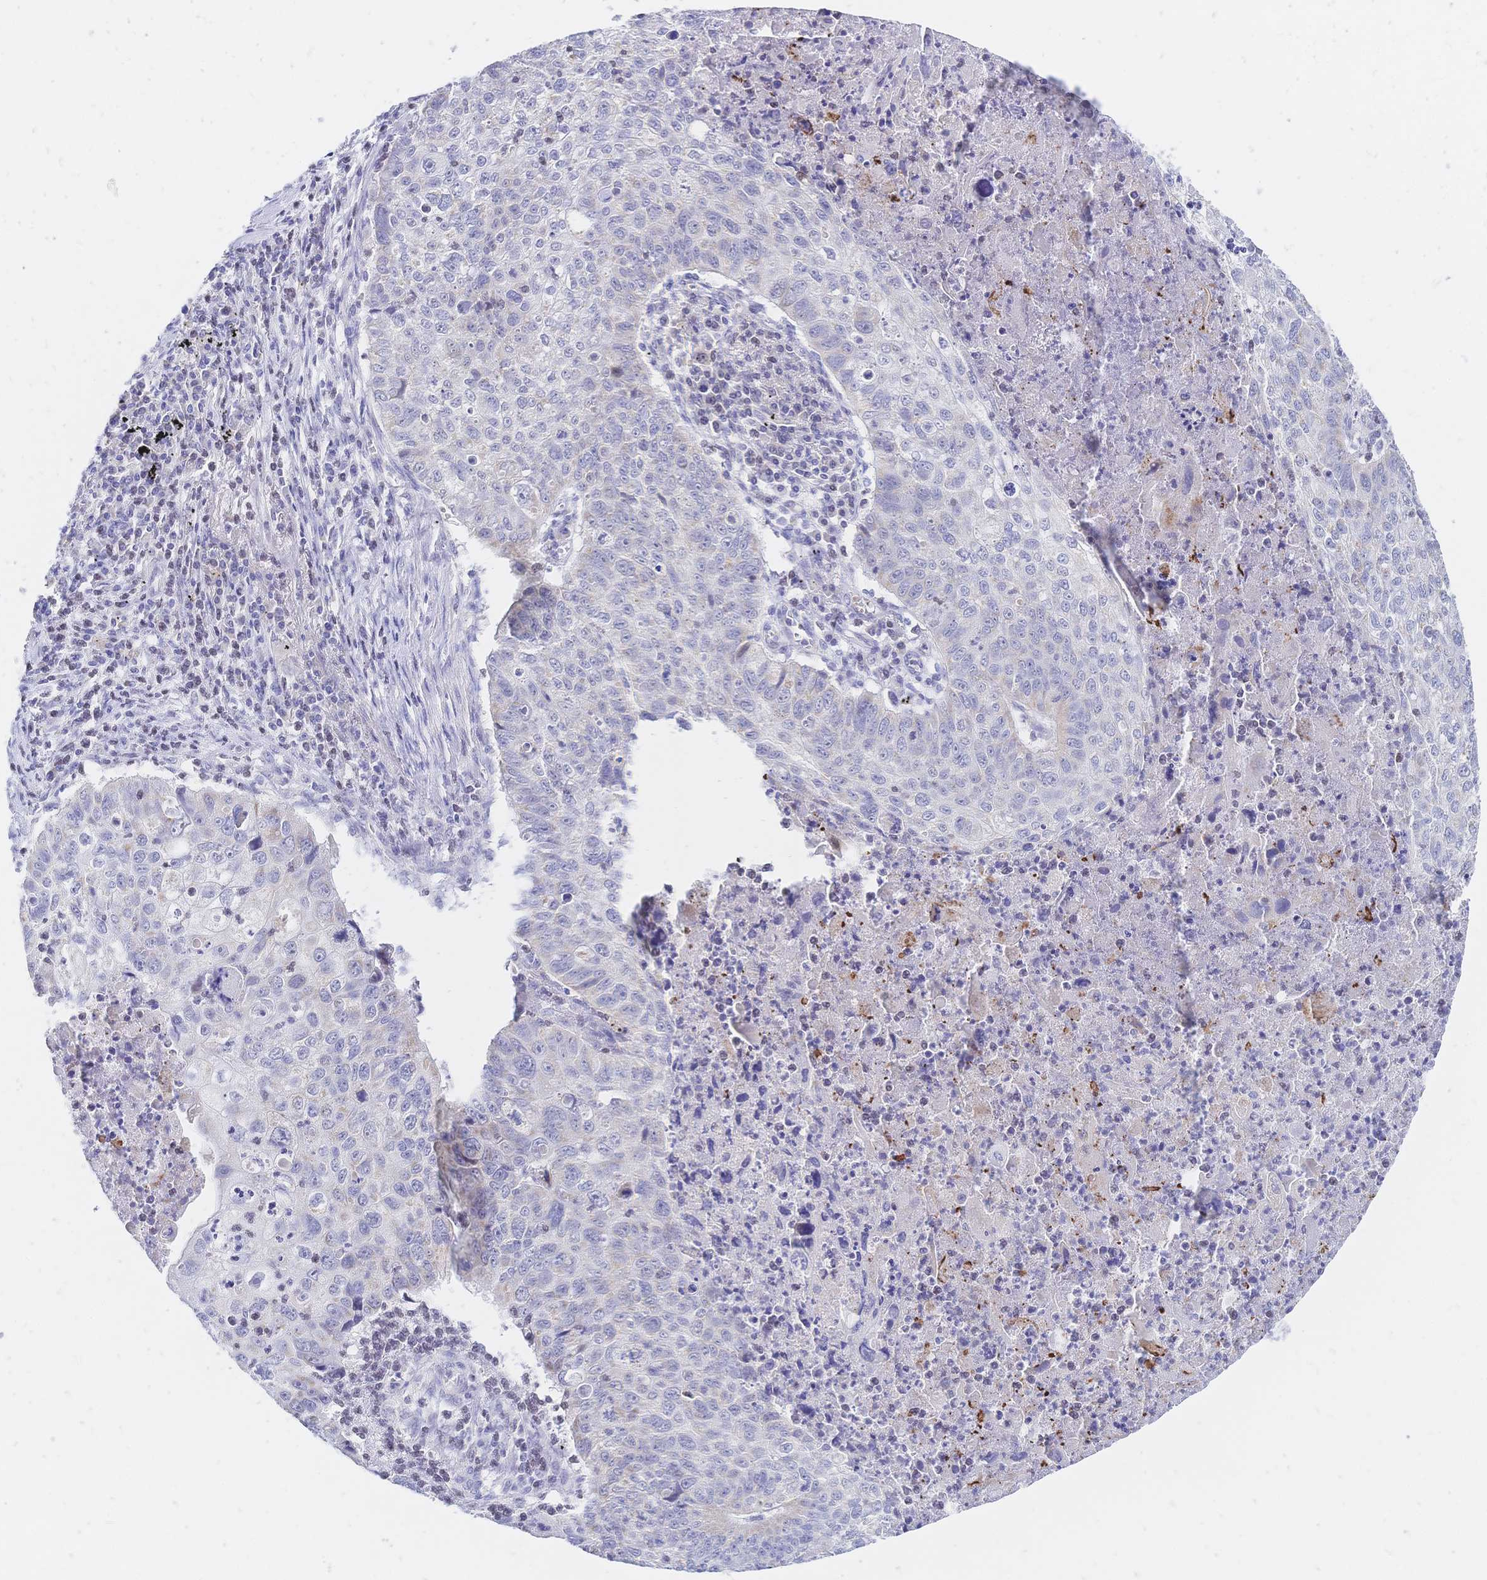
{"staining": {"intensity": "negative", "quantity": "none", "location": "none"}, "tissue": "lung cancer", "cell_type": "Tumor cells", "image_type": "cancer", "snomed": [{"axis": "morphology", "description": "Normal morphology"}, {"axis": "morphology", "description": "Aneuploidy"}, {"axis": "morphology", "description": "Squamous cell carcinoma, NOS"}, {"axis": "topography", "description": "Lymph node"}, {"axis": "topography", "description": "Lung"}], "caption": "Tumor cells show no significant positivity in lung squamous cell carcinoma.", "gene": "CLEC18B", "patient": {"sex": "female", "age": 76}}